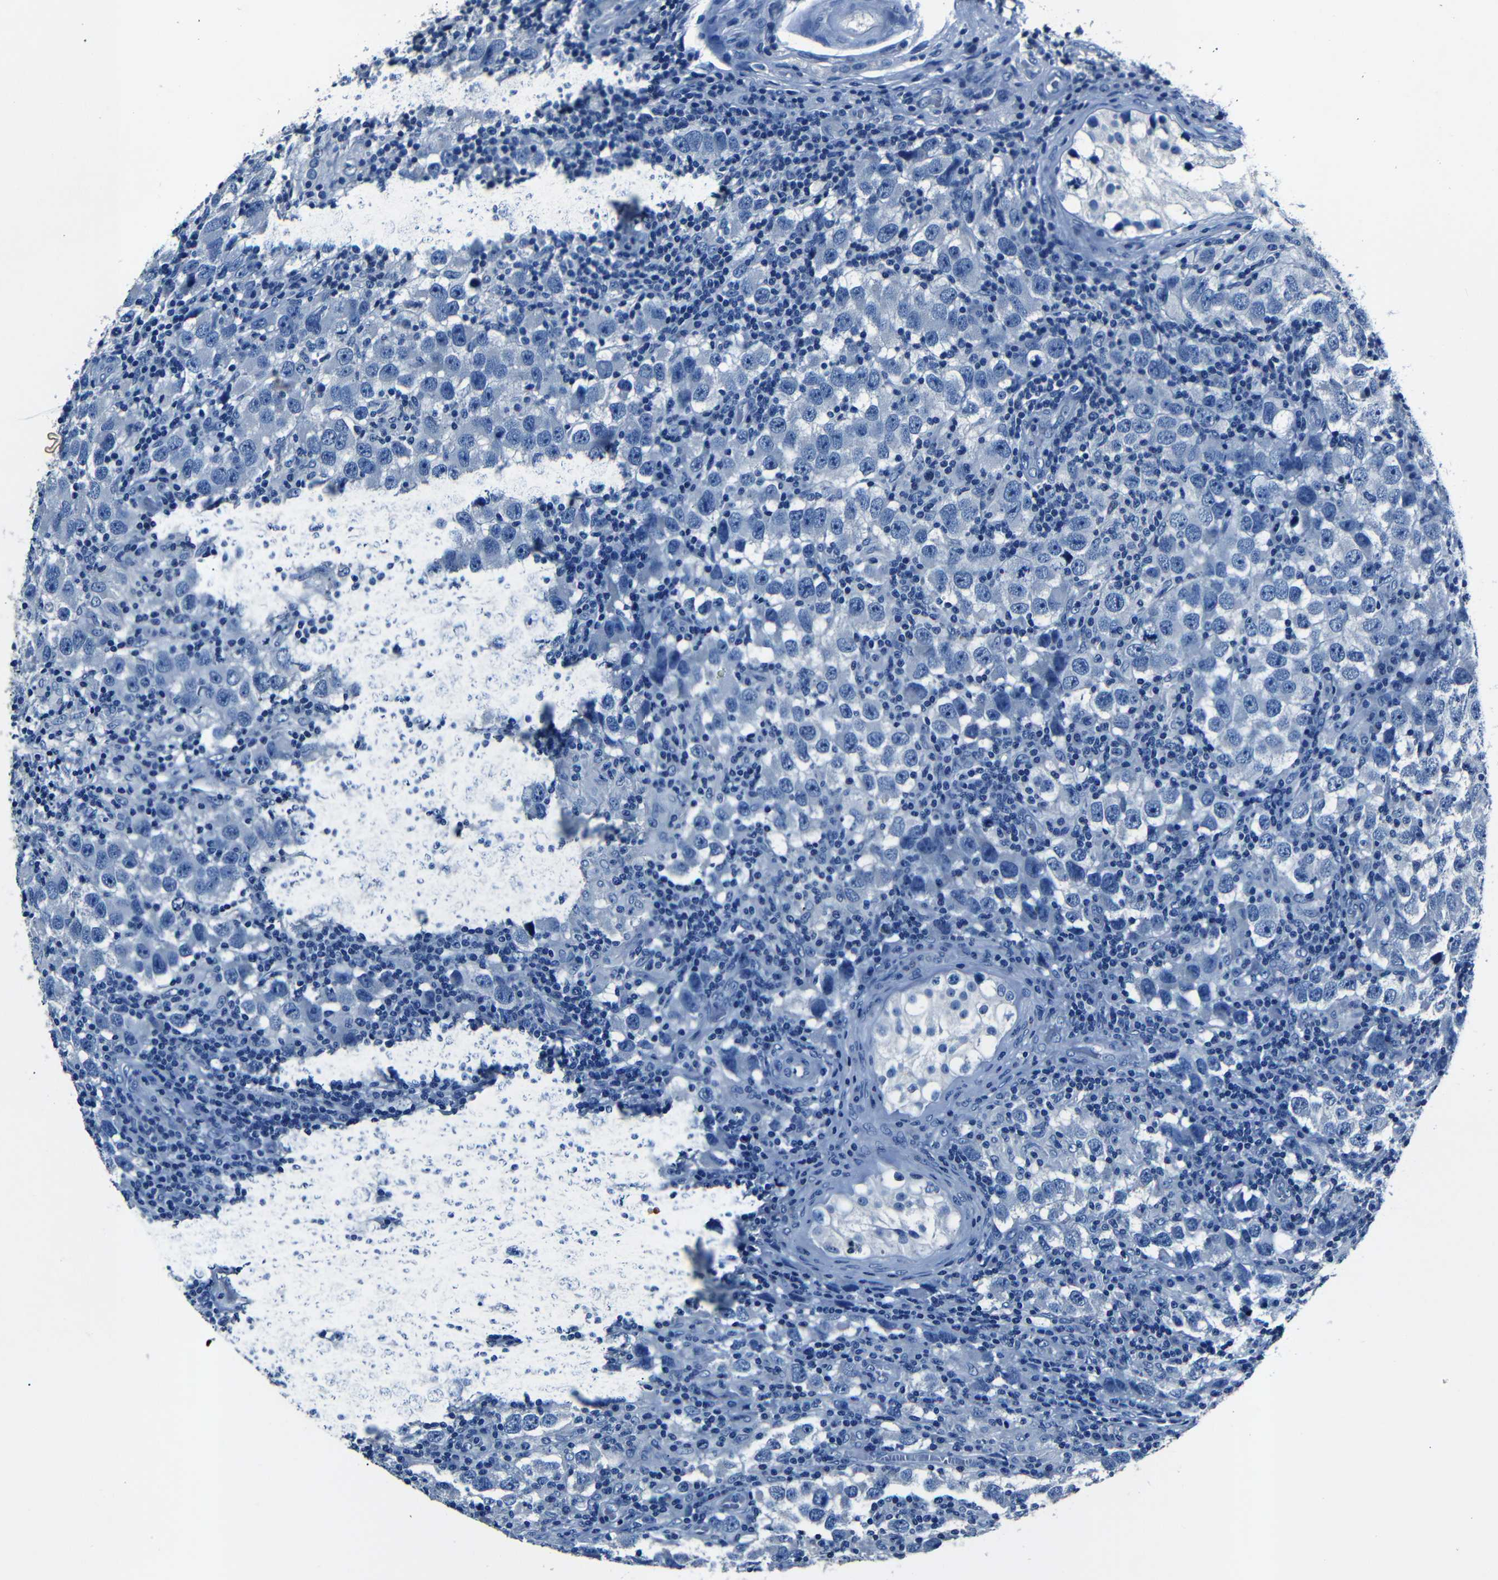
{"staining": {"intensity": "negative", "quantity": "none", "location": "none"}, "tissue": "testis cancer", "cell_type": "Tumor cells", "image_type": "cancer", "snomed": [{"axis": "morphology", "description": "Carcinoma, Embryonal, NOS"}, {"axis": "topography", "description": "Testis"}], "caption": "High magnification brightfield microscopy of testis cancer stained with DAB (brown) and counterstained with hematoxylin (blue): tumor cells show no significant expression.", "gene": "NCMAP", "patient": {"sex": "male", "age": 21}}